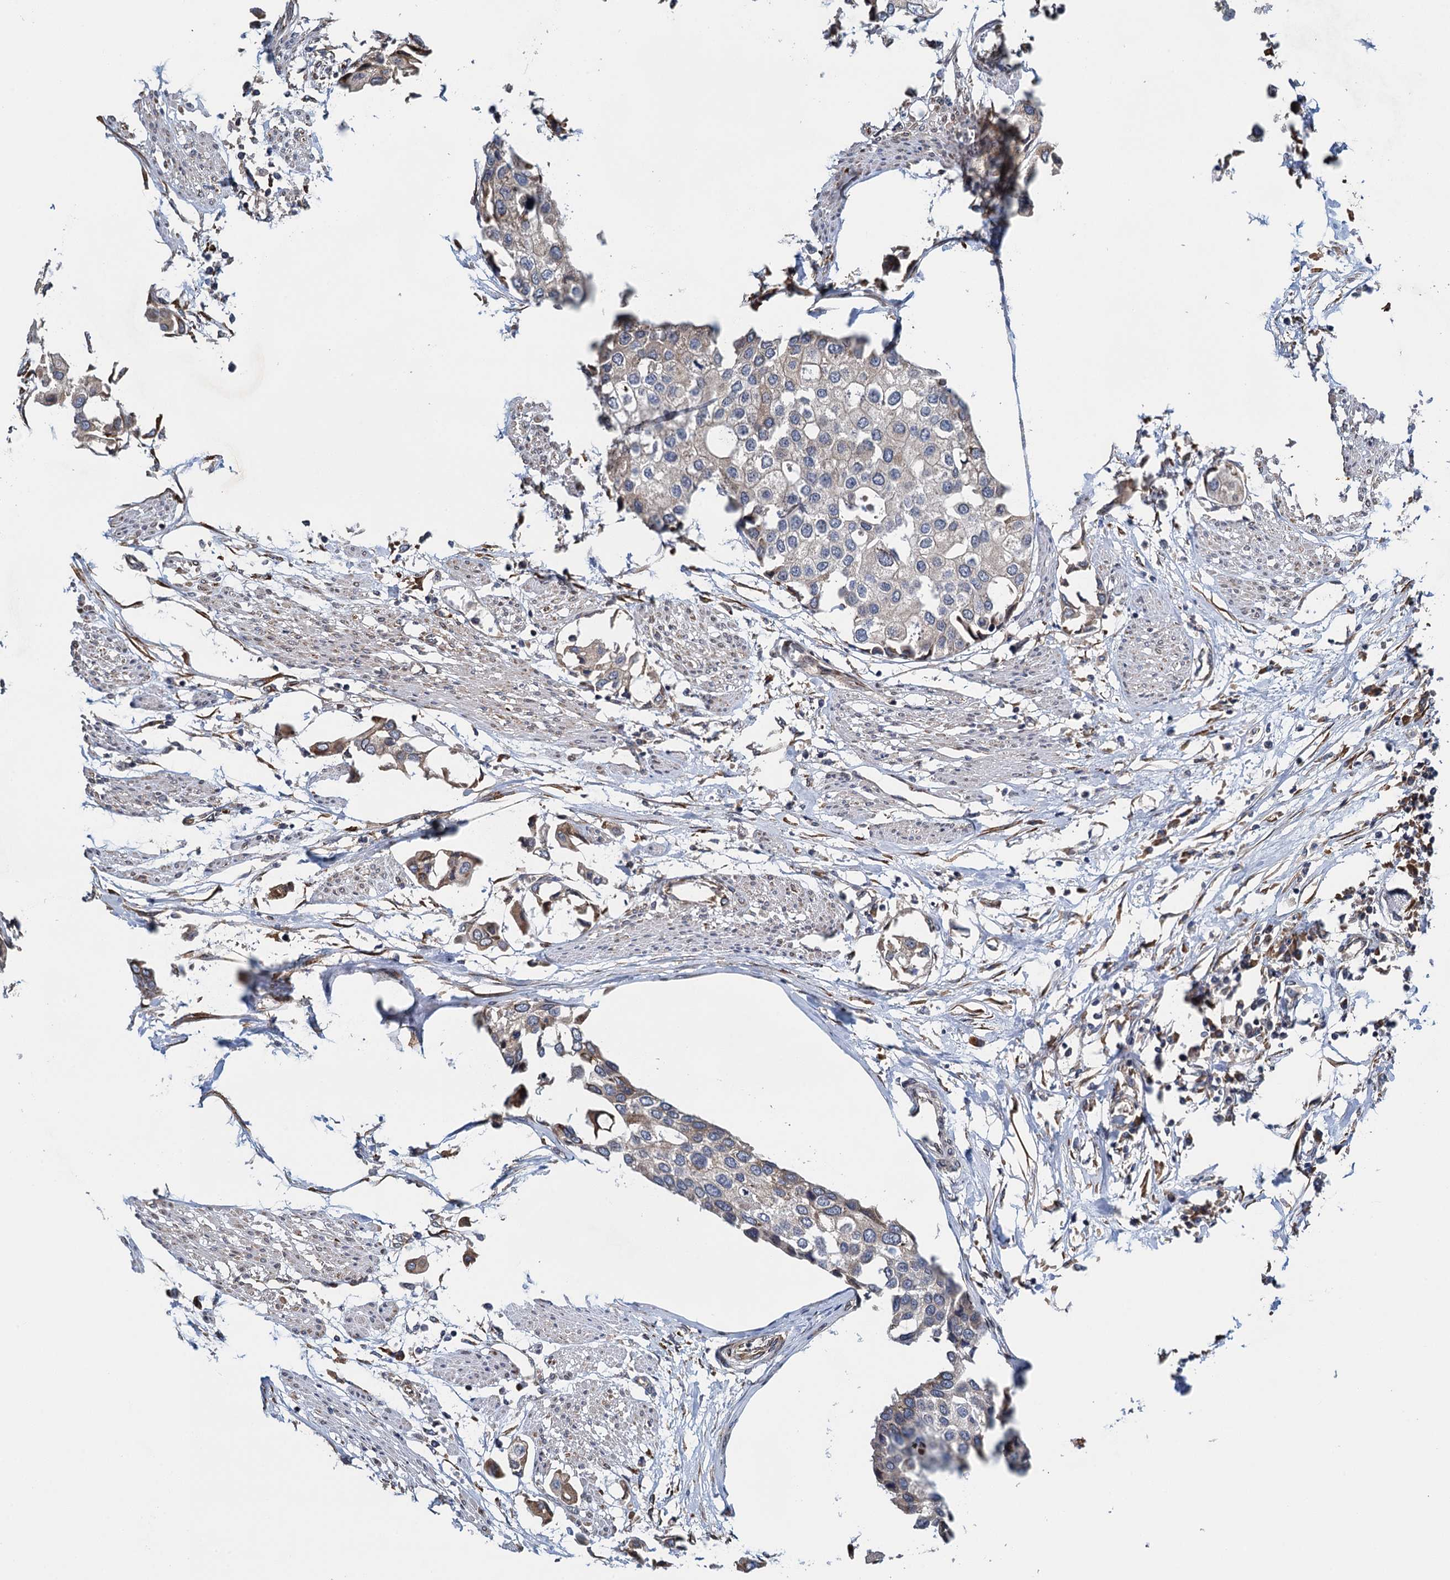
{"staining": {"intensity": "weak", "quantity": "<25%", "location": "cytoplasmic/membranous"}, "tissue": "urothelial cancer", "cell_type": "Tumor cells", "image_type": "cancer", "snomed": [{"axis": "morphology", "description": "Urothelial carcinoma, High grade"}, {"axis": "topography", "description": "Urinary bladder"}], "caption": "Micrograph shows no protein staining in tumor cells of urothelial cancer tissue. The staining was performed using DAB (3,3'-diaminobenzidine) to visualize the protein expression in brown, while the nuclei were stained in blue with hematoxylin (Magnification: 20x).", "gene": "MDM1", "patient": {"sex": "male", "age": 64}}